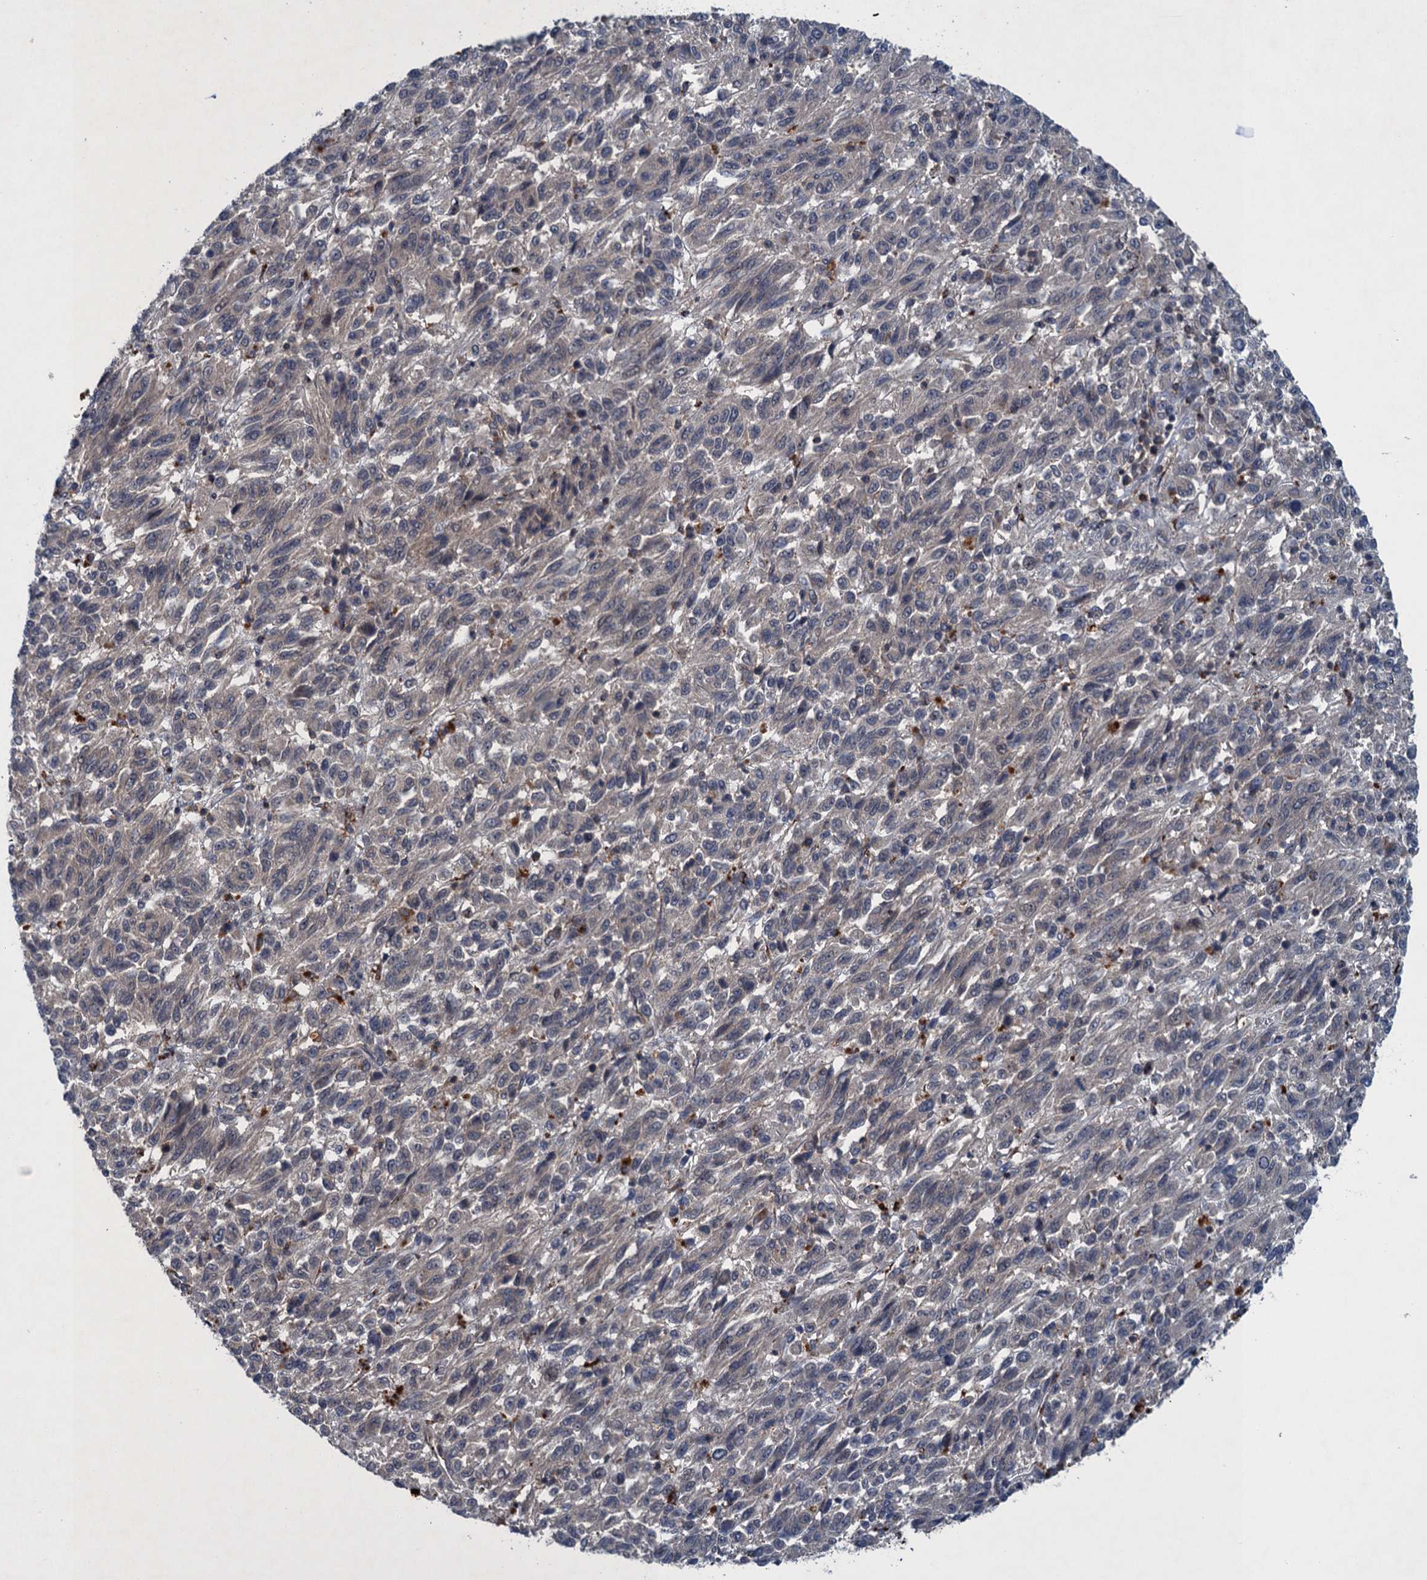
{"staining": {"intensity": "weak", "quantity": "<25%", "location": "cytoplasmic/membranous"}, "tissue": "melanoma", "cell_type": "Tumor cells", "image_type": "cancer", "snomed": [{"axis": "morphology", "description": "Malignant melanoma, Metastatic site"}, {"axis": "topography", "description": "Lung"}], "caption": "Human malignant melanoma (metastatic site) stained for a protein using immunohistochemistry demonstrates no expression in tumor cells.", "gene": "RNF165", "patient": {"sex": "male", "age": 64}}